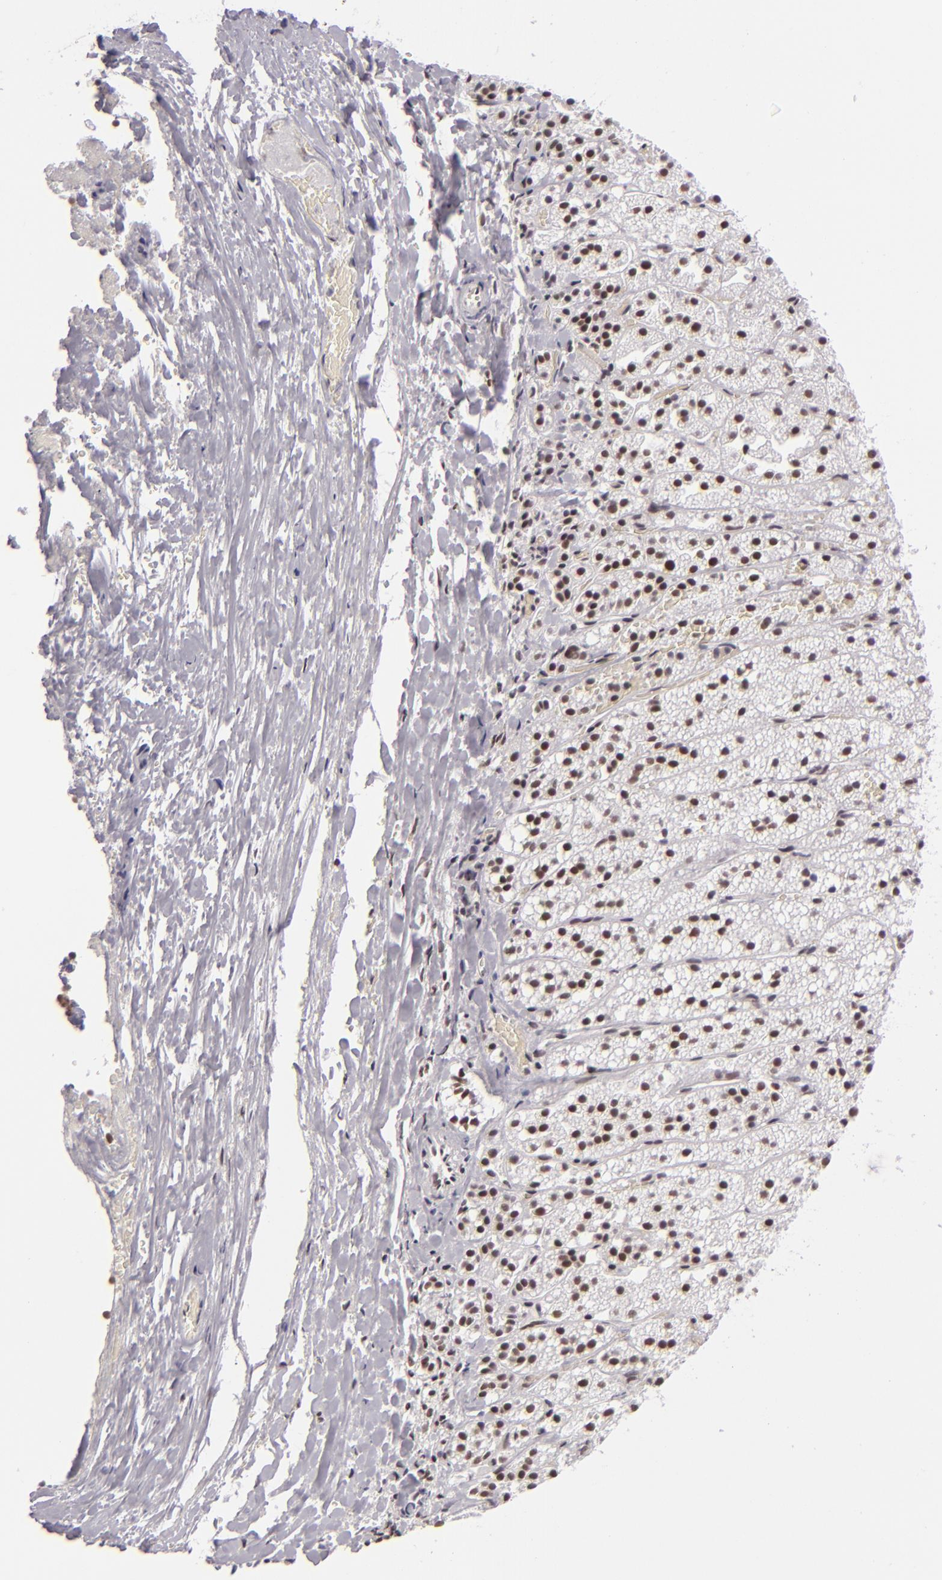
{"staining": {"intensity": "weak", "quantity": ">75%", "location": "nuclear"}, "tissue": "adrenal gland", "cell_type": "Glandular cells", "image_type": "normal", "snomed": [{"axis": "morphology", "description": "Normal tissue, NOS"}, {"axis": "topography", "description": "Adrenal gland"}], "caption": "Brown immunohistochemical staining in normal human adrenal gland shows weak nuclear positivity in approximately >75% of glandular cells.", "gene": "BRD8", "patient": {"sex": "female", "age": 44}}